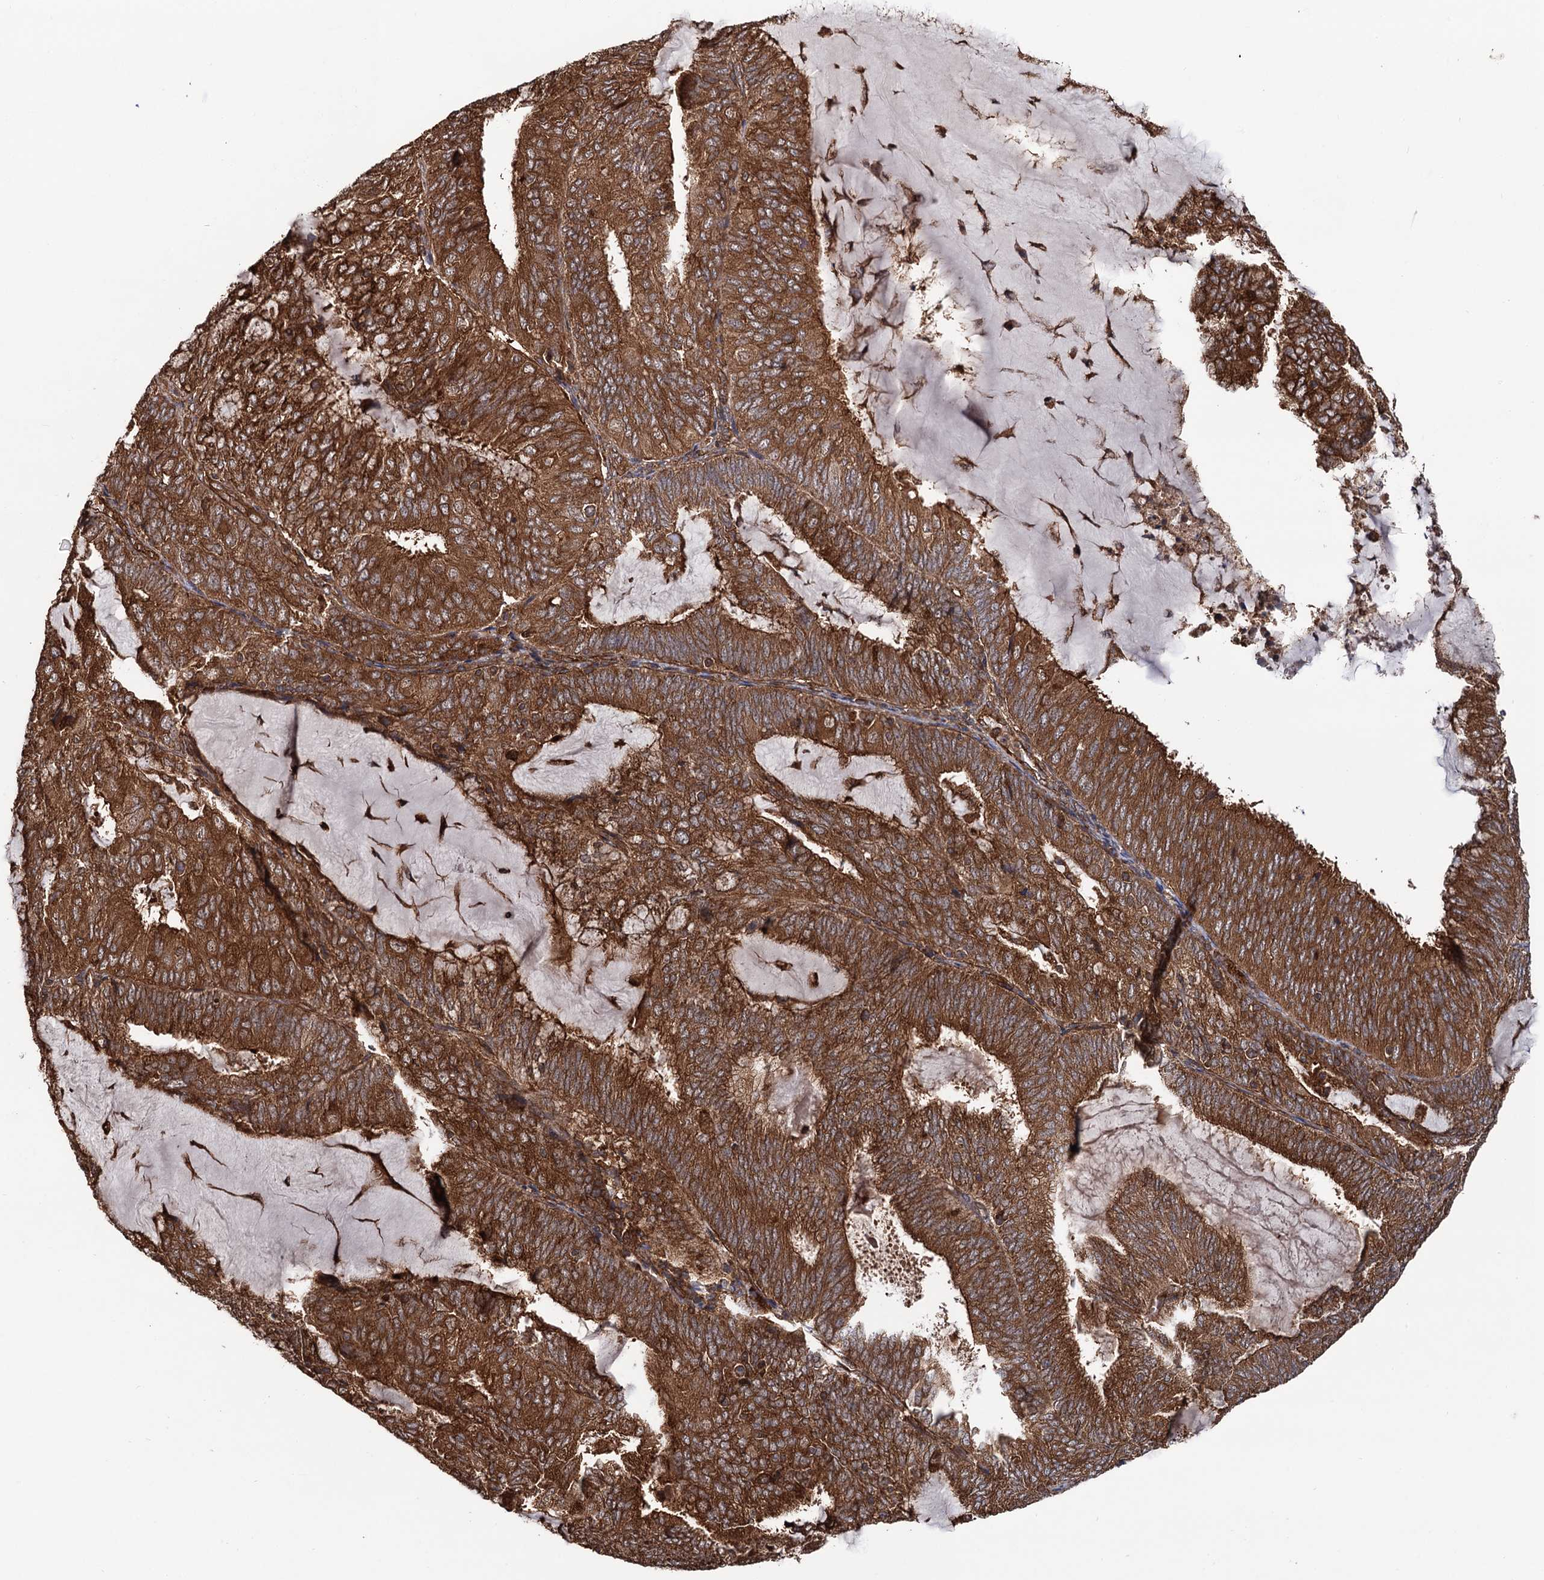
{"staining": {"intensity": "strong", "quantity": ">75%", "location": "cytoplasmic/membranous"}, "tissue": "endometrial cancer", "cell_type": "Tumor cells", "image_type": "cancer", "snomed": [{"axis": "morphology", "description": "Adenocarcinoma, NOS"}, {"axis": "topography", "description": "Endometrium"}], "caption": "There is high levels of strong cytoplasmic/membranous expression in tumor cells of endometrial adenocarcinoma, as demonstrated by immunohistochemical staining (brown color).", "gene": "ATP8B4", "patient": {"sex": "female", "age": 81}}